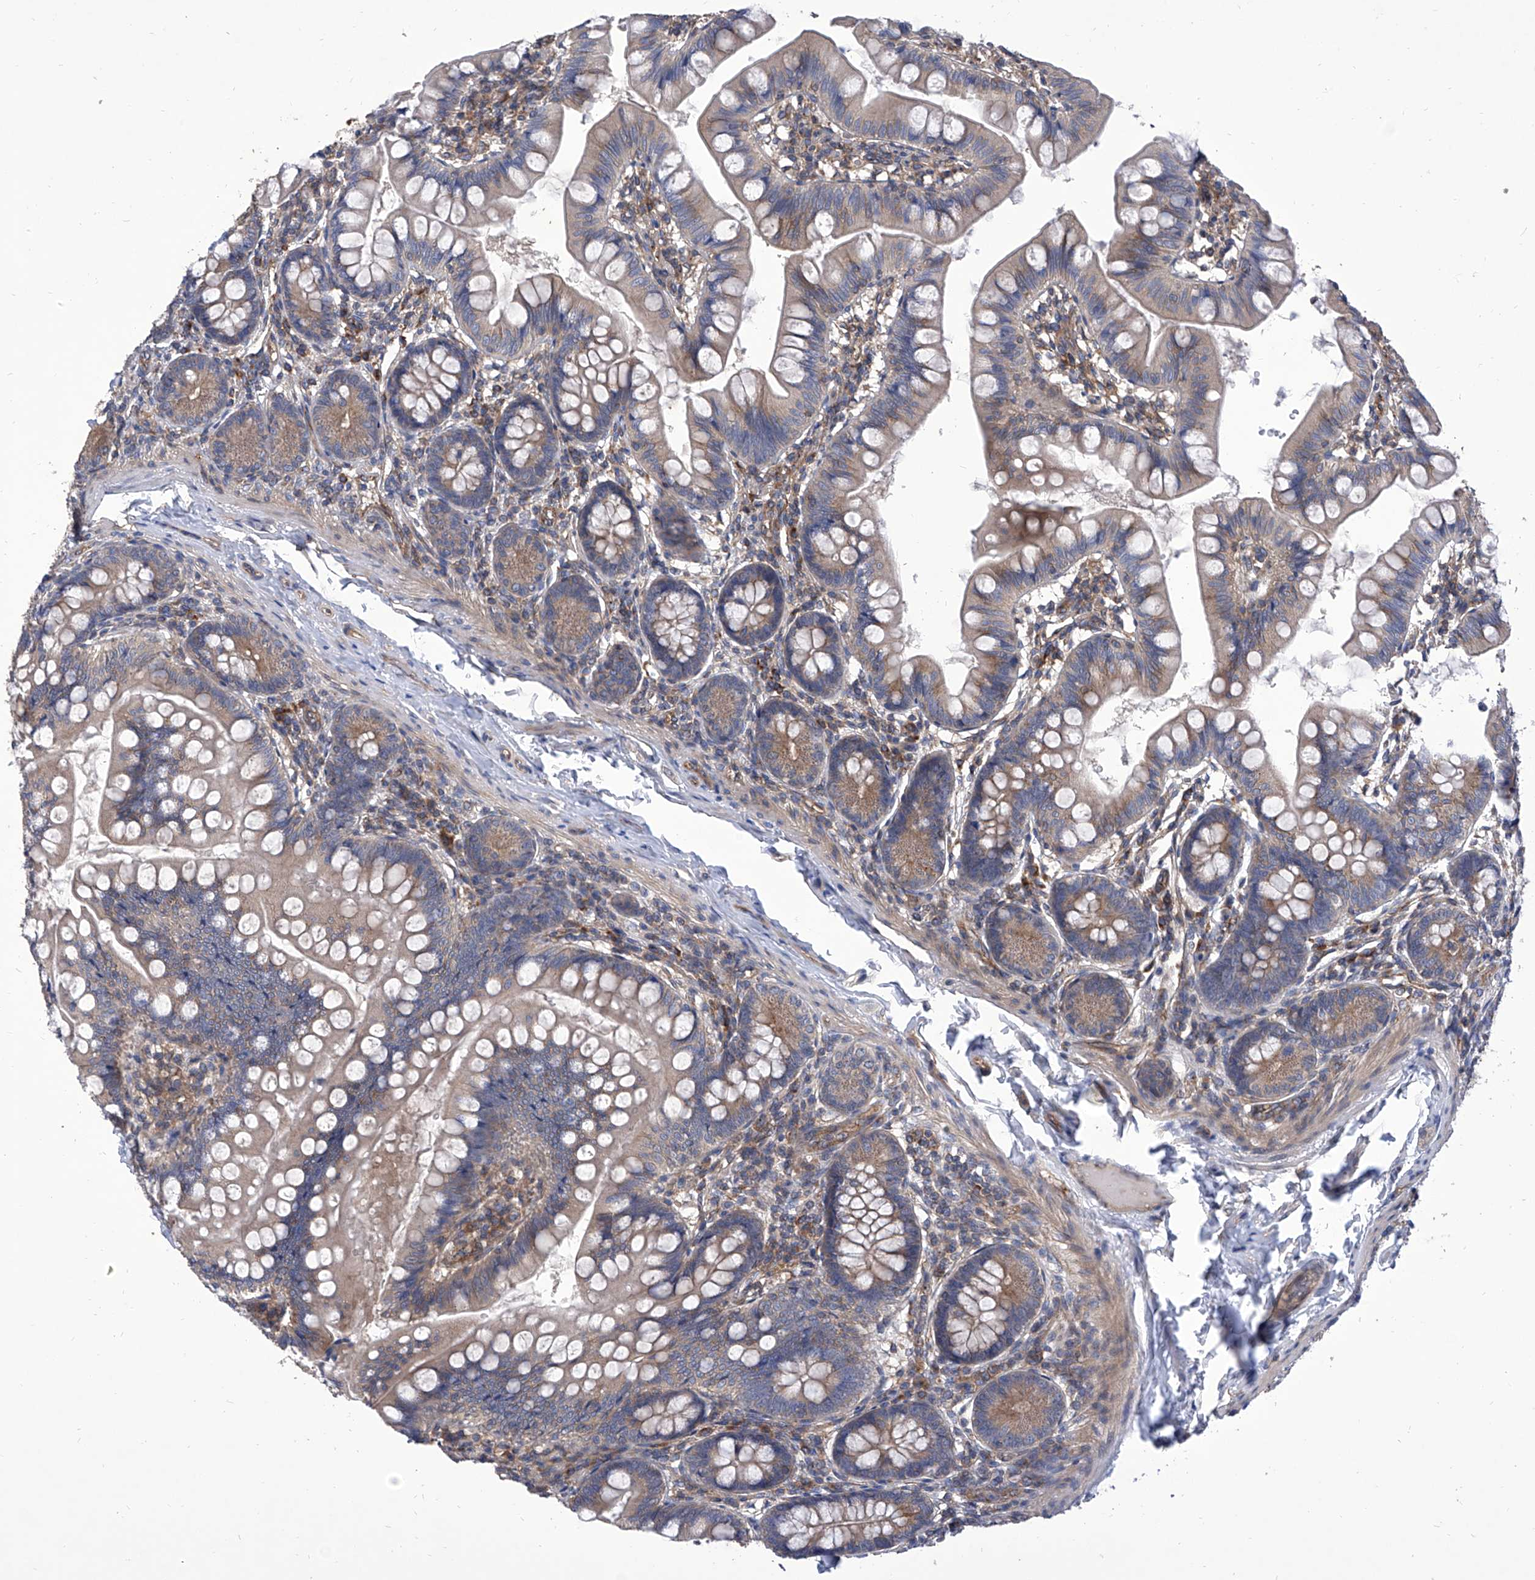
{"staining": {"intensity": "moderate", "quantity": ">75%", "location": "cytoplasmic/membranous"}, "tissue": "small intestine", "cell_type": "Glandular cells", "image_type": "normal", "snomed": [{"axis": "morphology", "description": "Normal tissue, NOS"}, {"axis": "topography", "description": "Small intestine"}], "caption": "Glandular cells demonstrate moderate cytoplasmic/membranous positivity in about >75% of cells in benign small intestine.", "gene": "TJAP1", "patient": {"sex": "male", "age": 7}}